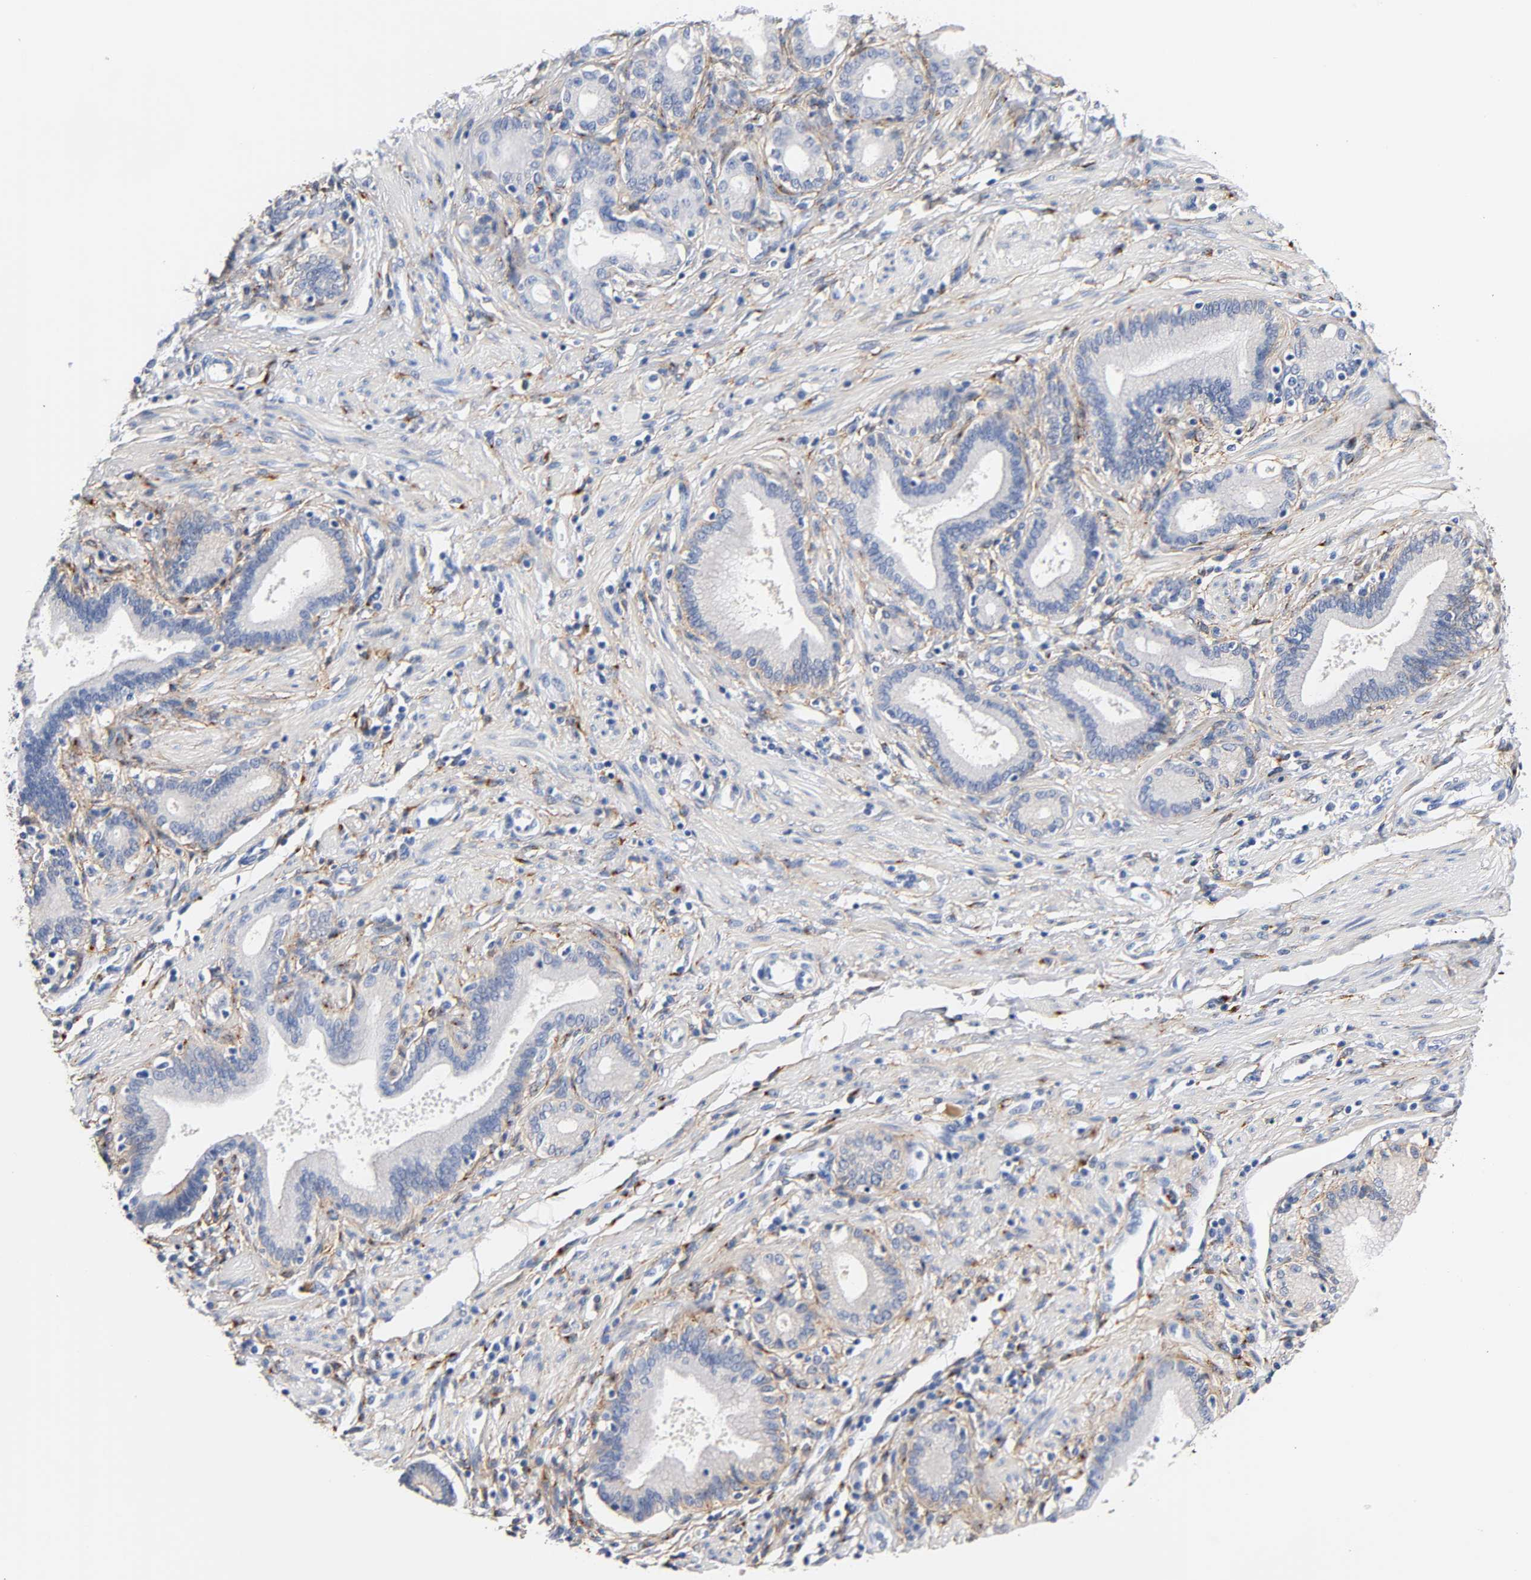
{"staining": {"intensity": "negative", "quantity": "none", "location": "none"}, "tissue": "pancreatic cancer", "cell_type": "Tumor cells", "image_type": "cancer", "snomed": [{"axis": "morphology", "description": "Adenocarcinoma, NOS"}, {"axis": "topography", "description": "Pancreas"}], "caption": "Pancreatic adenocarcinoma was stained to show a protein in brown. There is no significant expression in tumor cells.", "gene": "LRP1", "patient": {"sex": "female", "age": 48}}